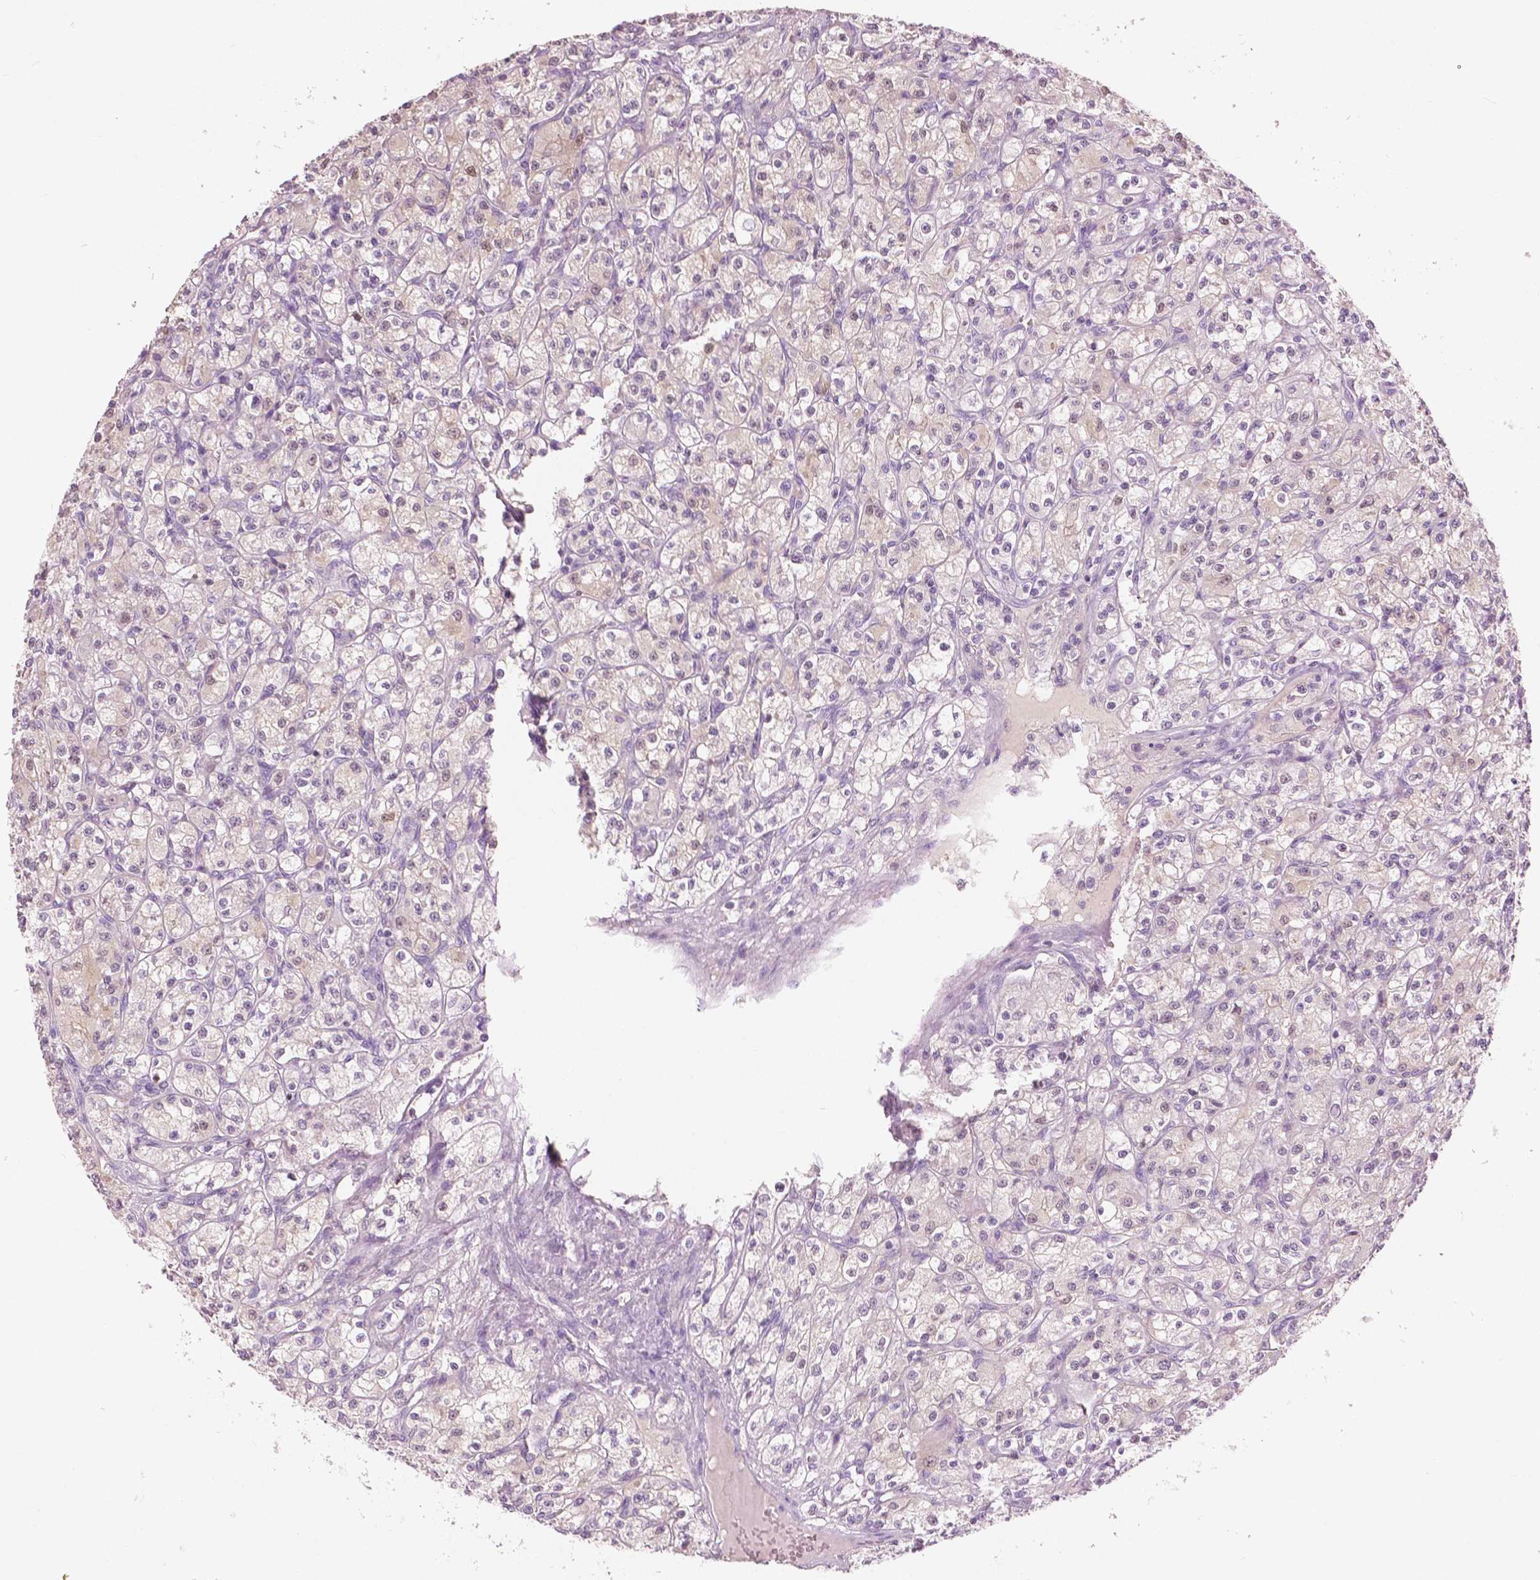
{"staining": {"intensity": "weak", "quantity": "25%-75%", "location": "cytoplasmic/membranous,nuclear"}, "tissue": "renal cancer", "cell_type": "Tumor cells", "image_type": "cancer", "snomed": [{"axis": "morphology", "description": "Adenocarcinoma, NOS"}, {"axis": "topography", "description": "Kidney"}], "caption": "Renal cancer (adenocarcinoma) was stained to show a protein in brown. There is low levels of weak cytoplasmic/membranous and nuclear positivity in about 25%-75% of tumor cells.", "gene": "GALM", "patient": {"sex": "female", "age": 70}}